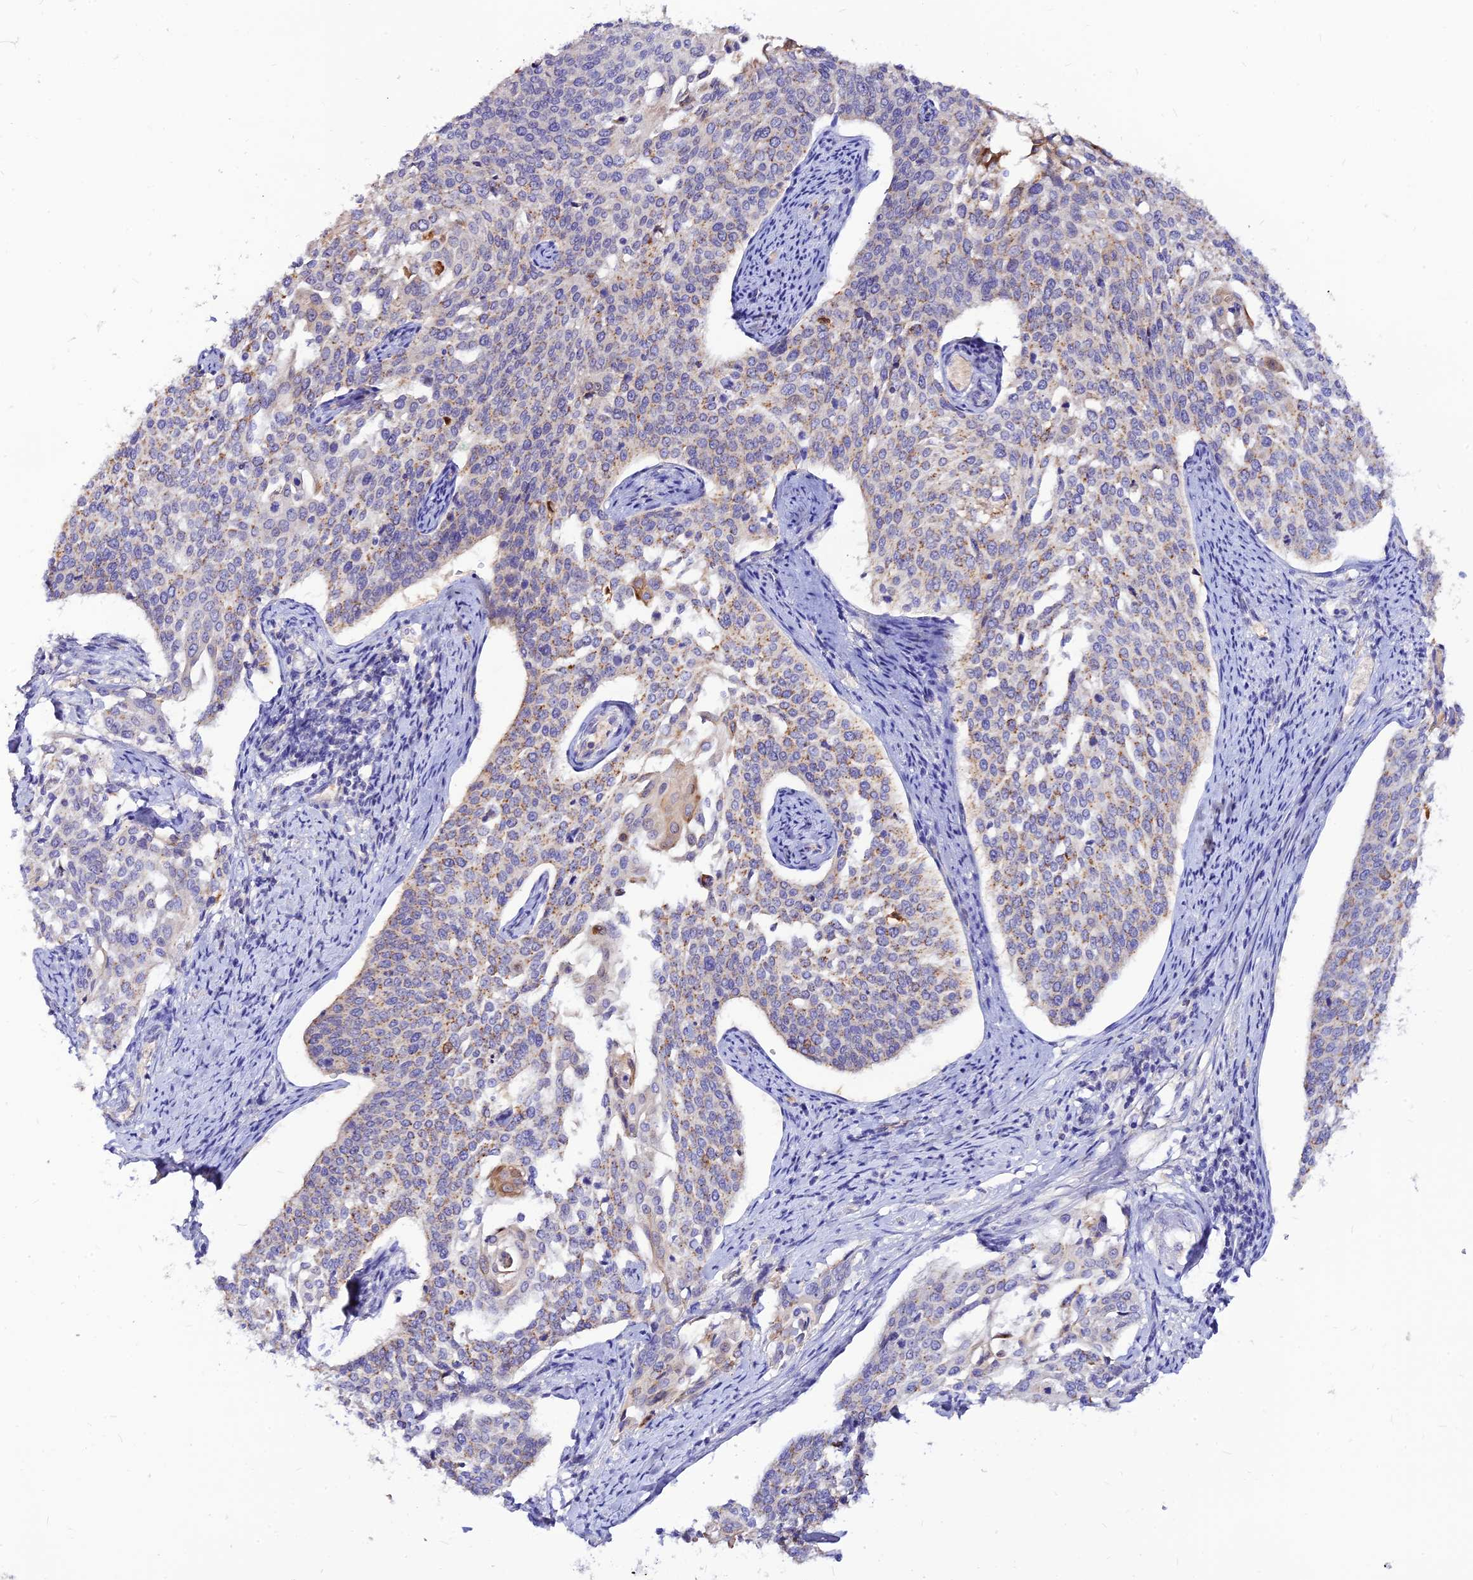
{"staining": {"intensity": "moderate", "quantity": "<25%", "location": "cytoplasmic/membranous"}, "tissue": "cervical cancer", "cell_type": "Tumor cells", "image_type": "cancer", "snomed": [{"axis": "morphology", "description": "Squamous cell carcinoma, NOS"}, {"axis": "topography", "description": "Cervix"}], "caption": "Cervical squamous cell carcinoma stained with IHC demonstrates moderate cytoplasmic/membranous positivity in about <25% of tumor cells. (DAB (3,3'-diaminobenzidine) IHC, brown staining for protein, blue staining for nuclei).", "gene": "CZIB", "patient": {"sex": "female", "age": 44}}